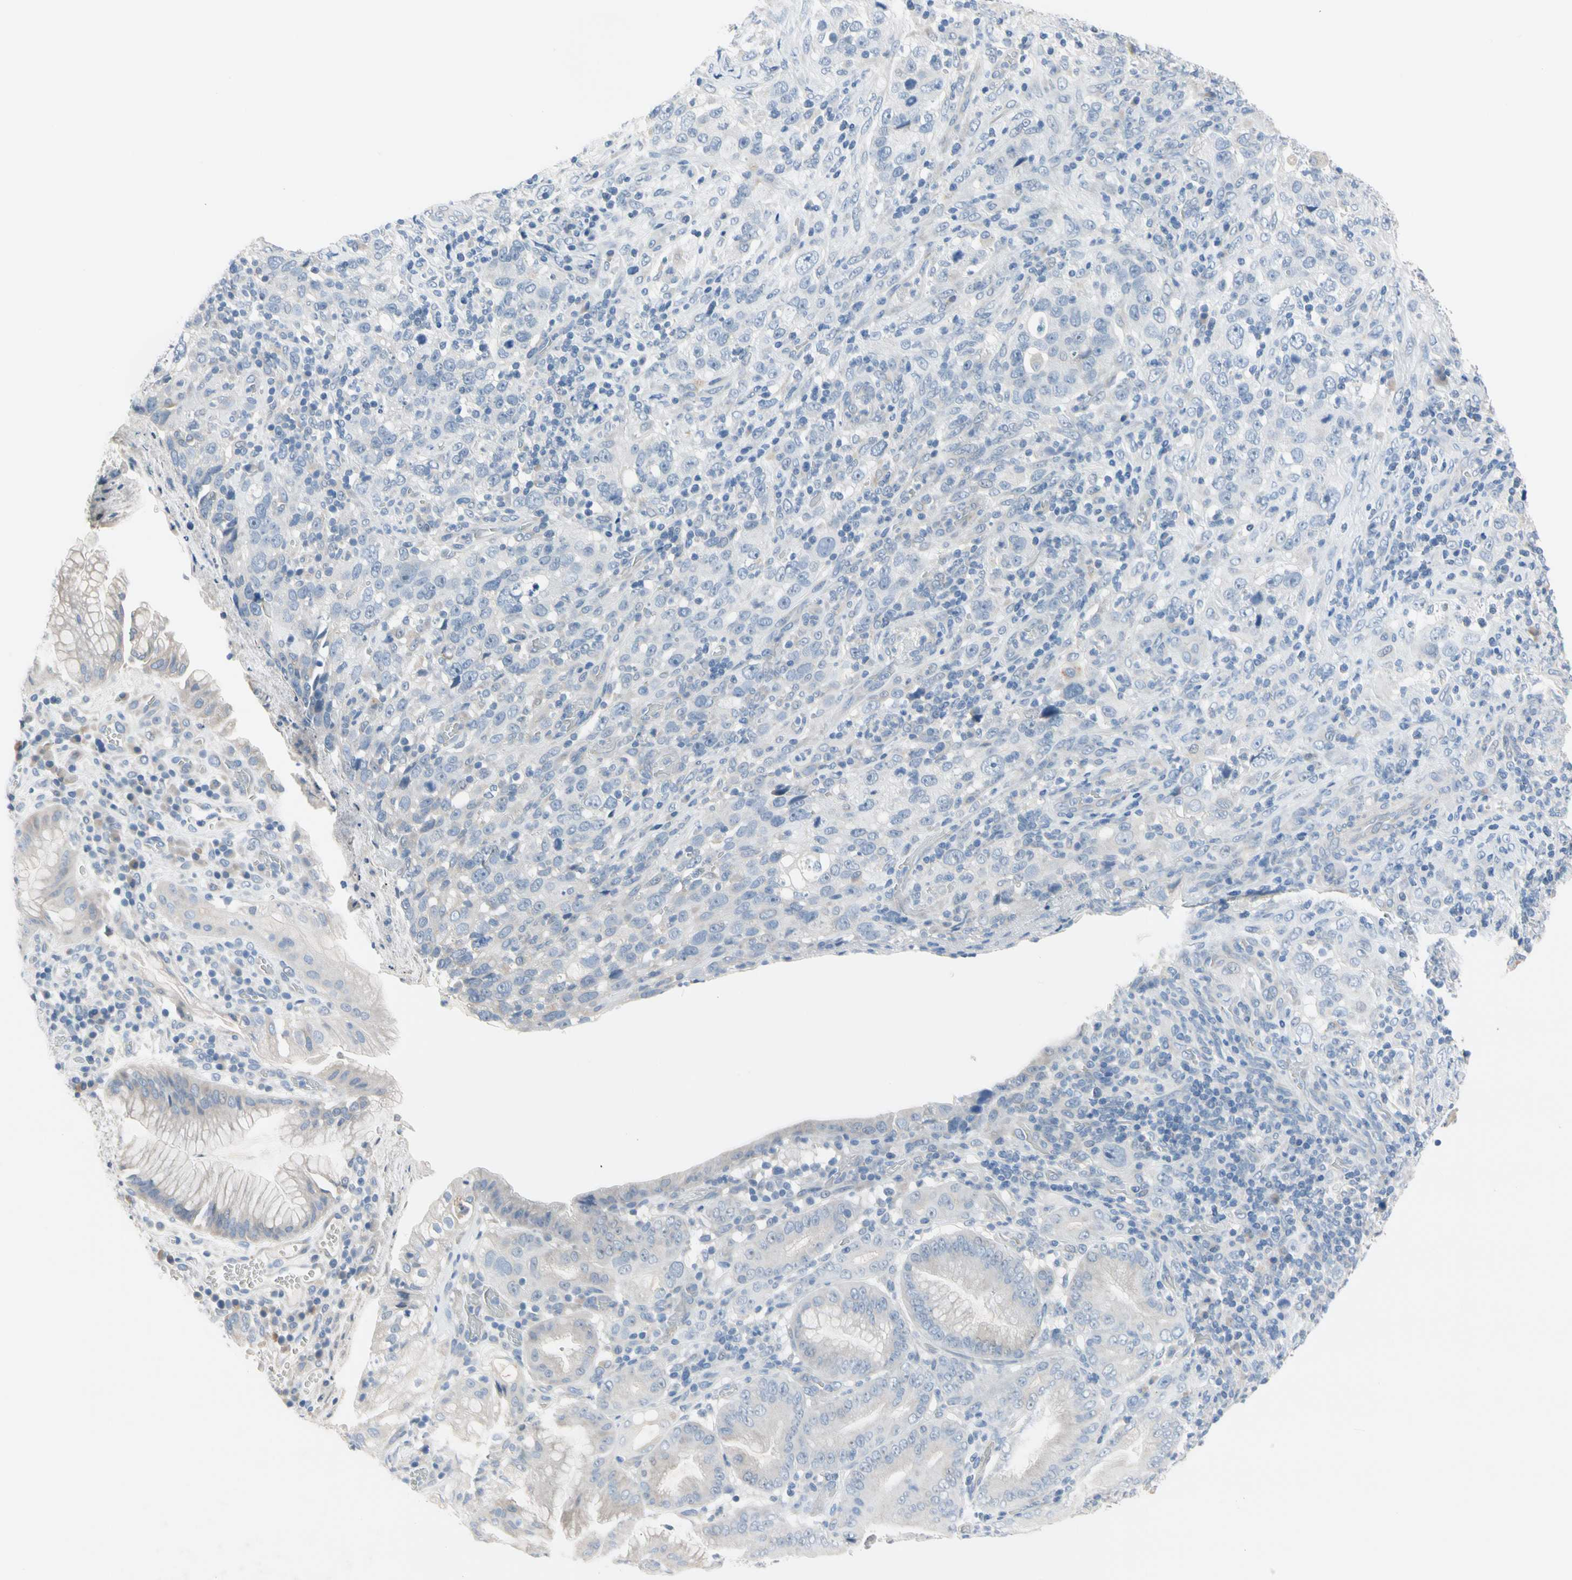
{"staining": {"intensity": "negative", "quantity": "none", "location": "none"}, "tissue": "stomach cancer", "cell_type": "Tumor cells", "image_type": "cancer", "snomed": [{"axis": "morphology", "description": "Normal tissue, NOS"}, {"axis": "morphology", "description": "Adenocarcinoma, NOS"}, {"axis": "topography", "description": "Stomach"}], "caption": "IHC of human stomach adenocarcinoma demonstrates no positivity in tumor cells.", "gene": "MARK1", "patient": {"sex": "male", "age": 48}}